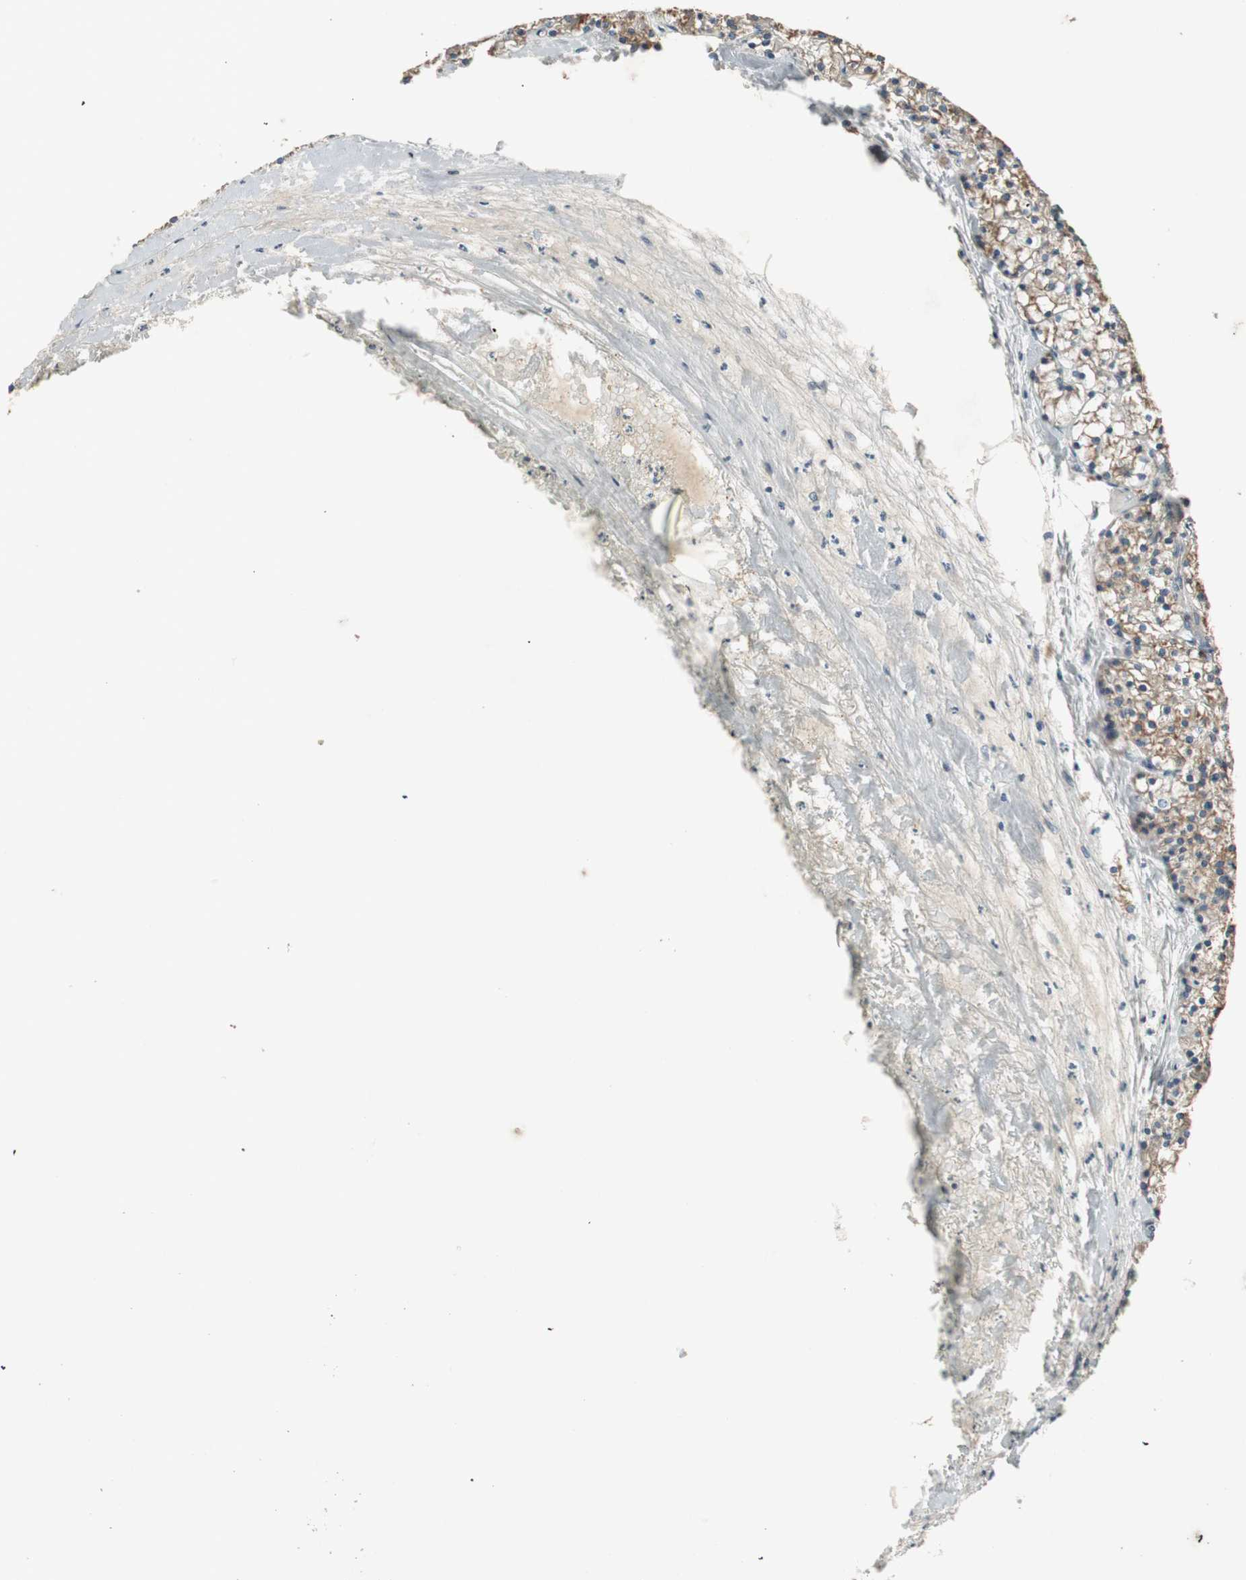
{"staining": {"intensity": "moderate", "quantity": ">75%", "location": "cytoplasmic/membranous"}, "tissue": "parathyroid gland", "cell_type": "Glandular cells", "image_type": "normal", "snomed": [{"axis": "morphology", "description": "Normal tissue, NOS"}, {"axis": "topography", "description": "Parathyroid gland"}], "caption": "Moderate cytoplasmic/membranous protein positivity is identified in about >75% of glandular cells in parathyroid gland. The protein is shown in brown color, while the nuclei are stained blue.", "gene": "ATP6AP2", "patient": {"sex": "female", "age": 63}}